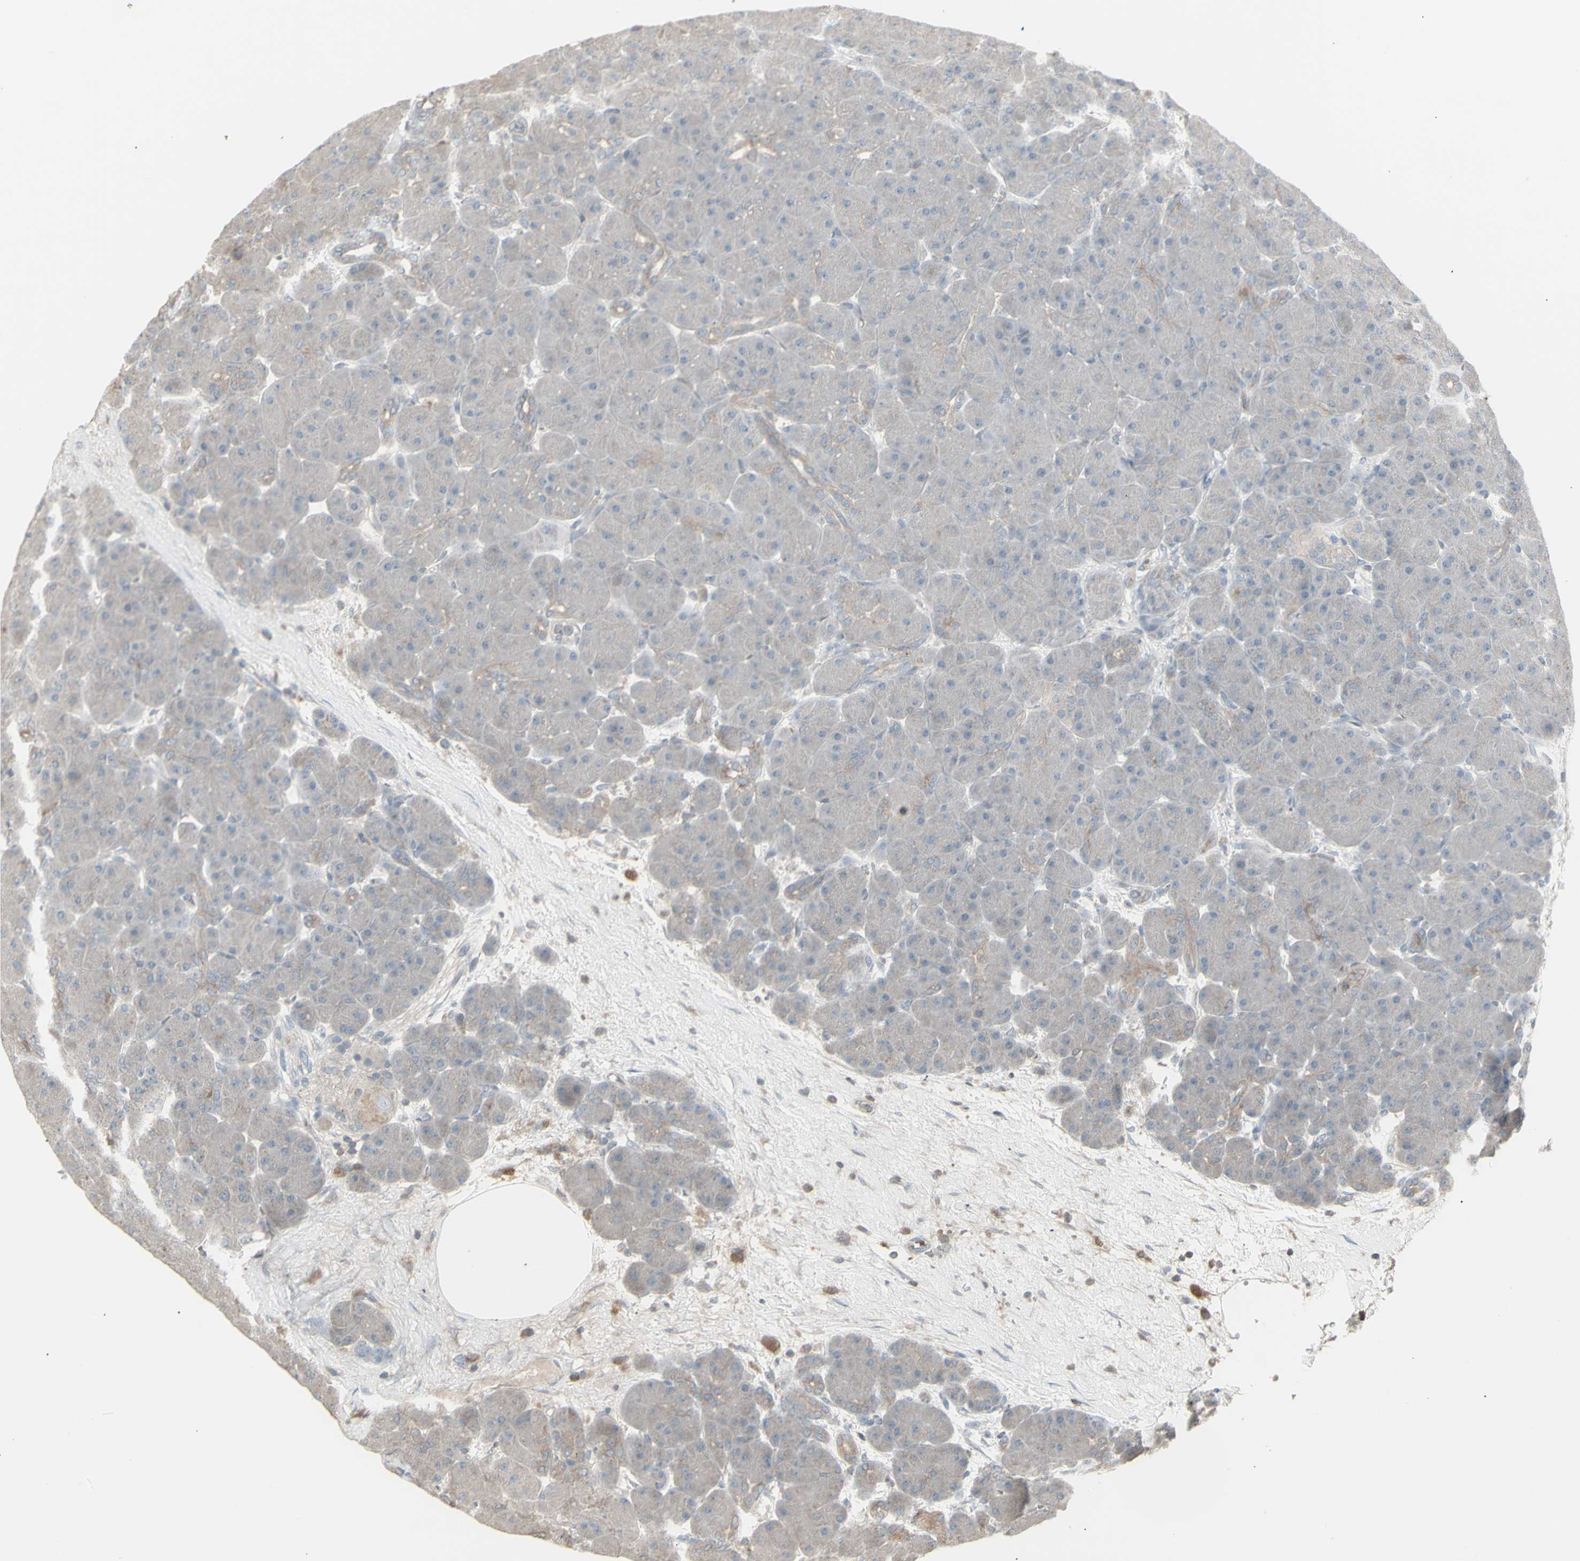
{"staining": {"intensity": "weak", "quantity": ">75%", "location": "cytoplasmic/membranous"}, "tissue": "pancreas", "cell_type": "Exocrine glandular cells", "image_type": "normal", "snomed": [{"axis": "morphology", "description": "Normal tissue, NOS"}, {"axis": "topography", "description": "Pancreas"}], "caption": "Unremarkable pancreas shows weak cytoplasmic/membranous staining in about >75% of exocrine glandular cells Using DAB (brown) and hematoxylin (blue) stains, captured at high magnification using brightfield microscopy..", "gene": "CSK", "patient": {"sex": "male", "age": 66}}